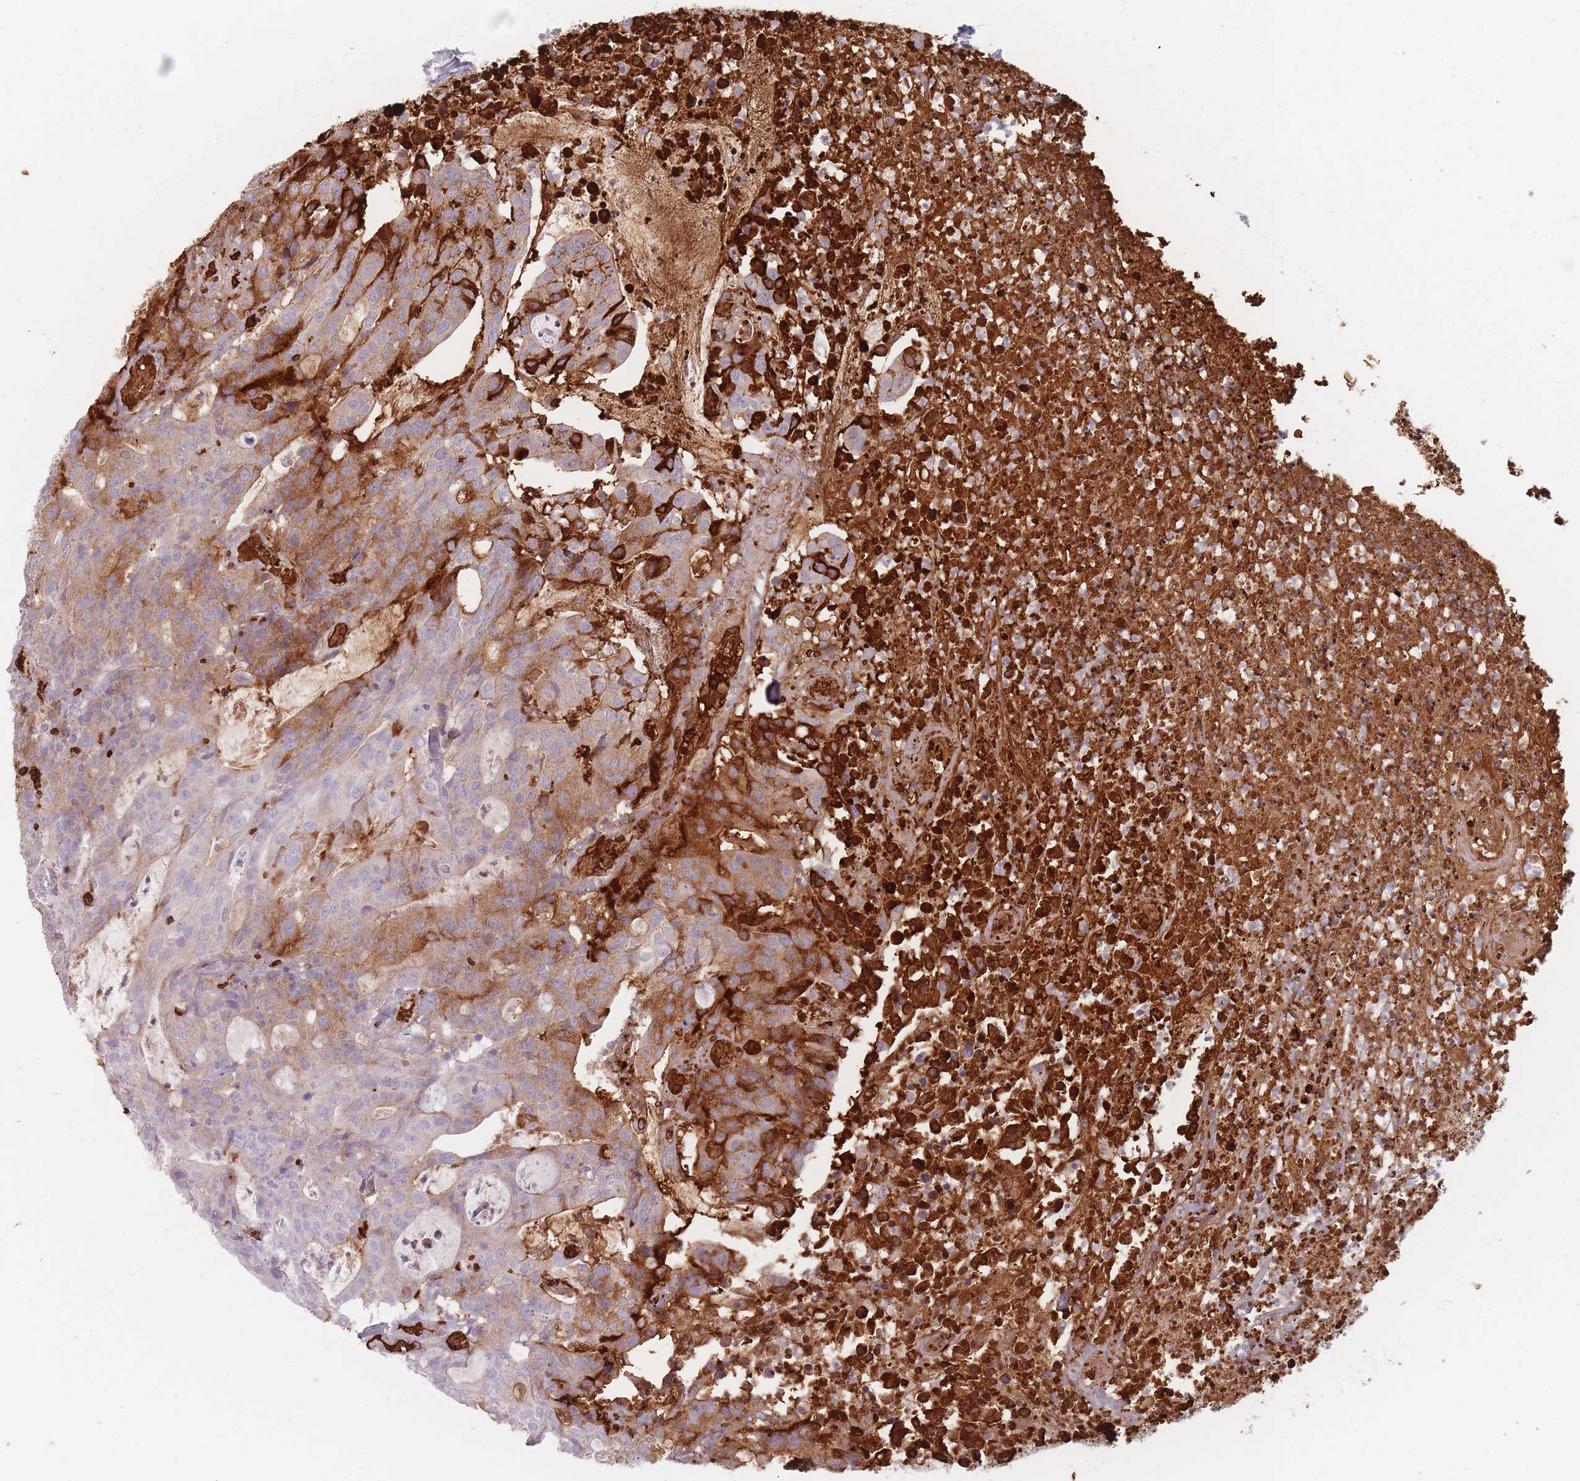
{"staining": {"intensity": "strong", "quantity": "<25%", "location": "cytoplasmic/membranous"}, "tissue": "colorectal cancer", "cell_type": "Tumor cells", "image_type": "cancer", "snomed": [{"axis": "morphology", "description": "Adenocarcinoma, NOS"}, {"axis": "topography", "description": "Colon"}], "caption": "A histopathology image showing strong cytoplasmic/membranous positivity in approximately <25% of tumor cells in colorectal cancer (adenocarcinoma), as visualized by brown immunohistochemical staining.", "gene": "SLC2A6", "patient": {"sex": "male", "age": 83}}